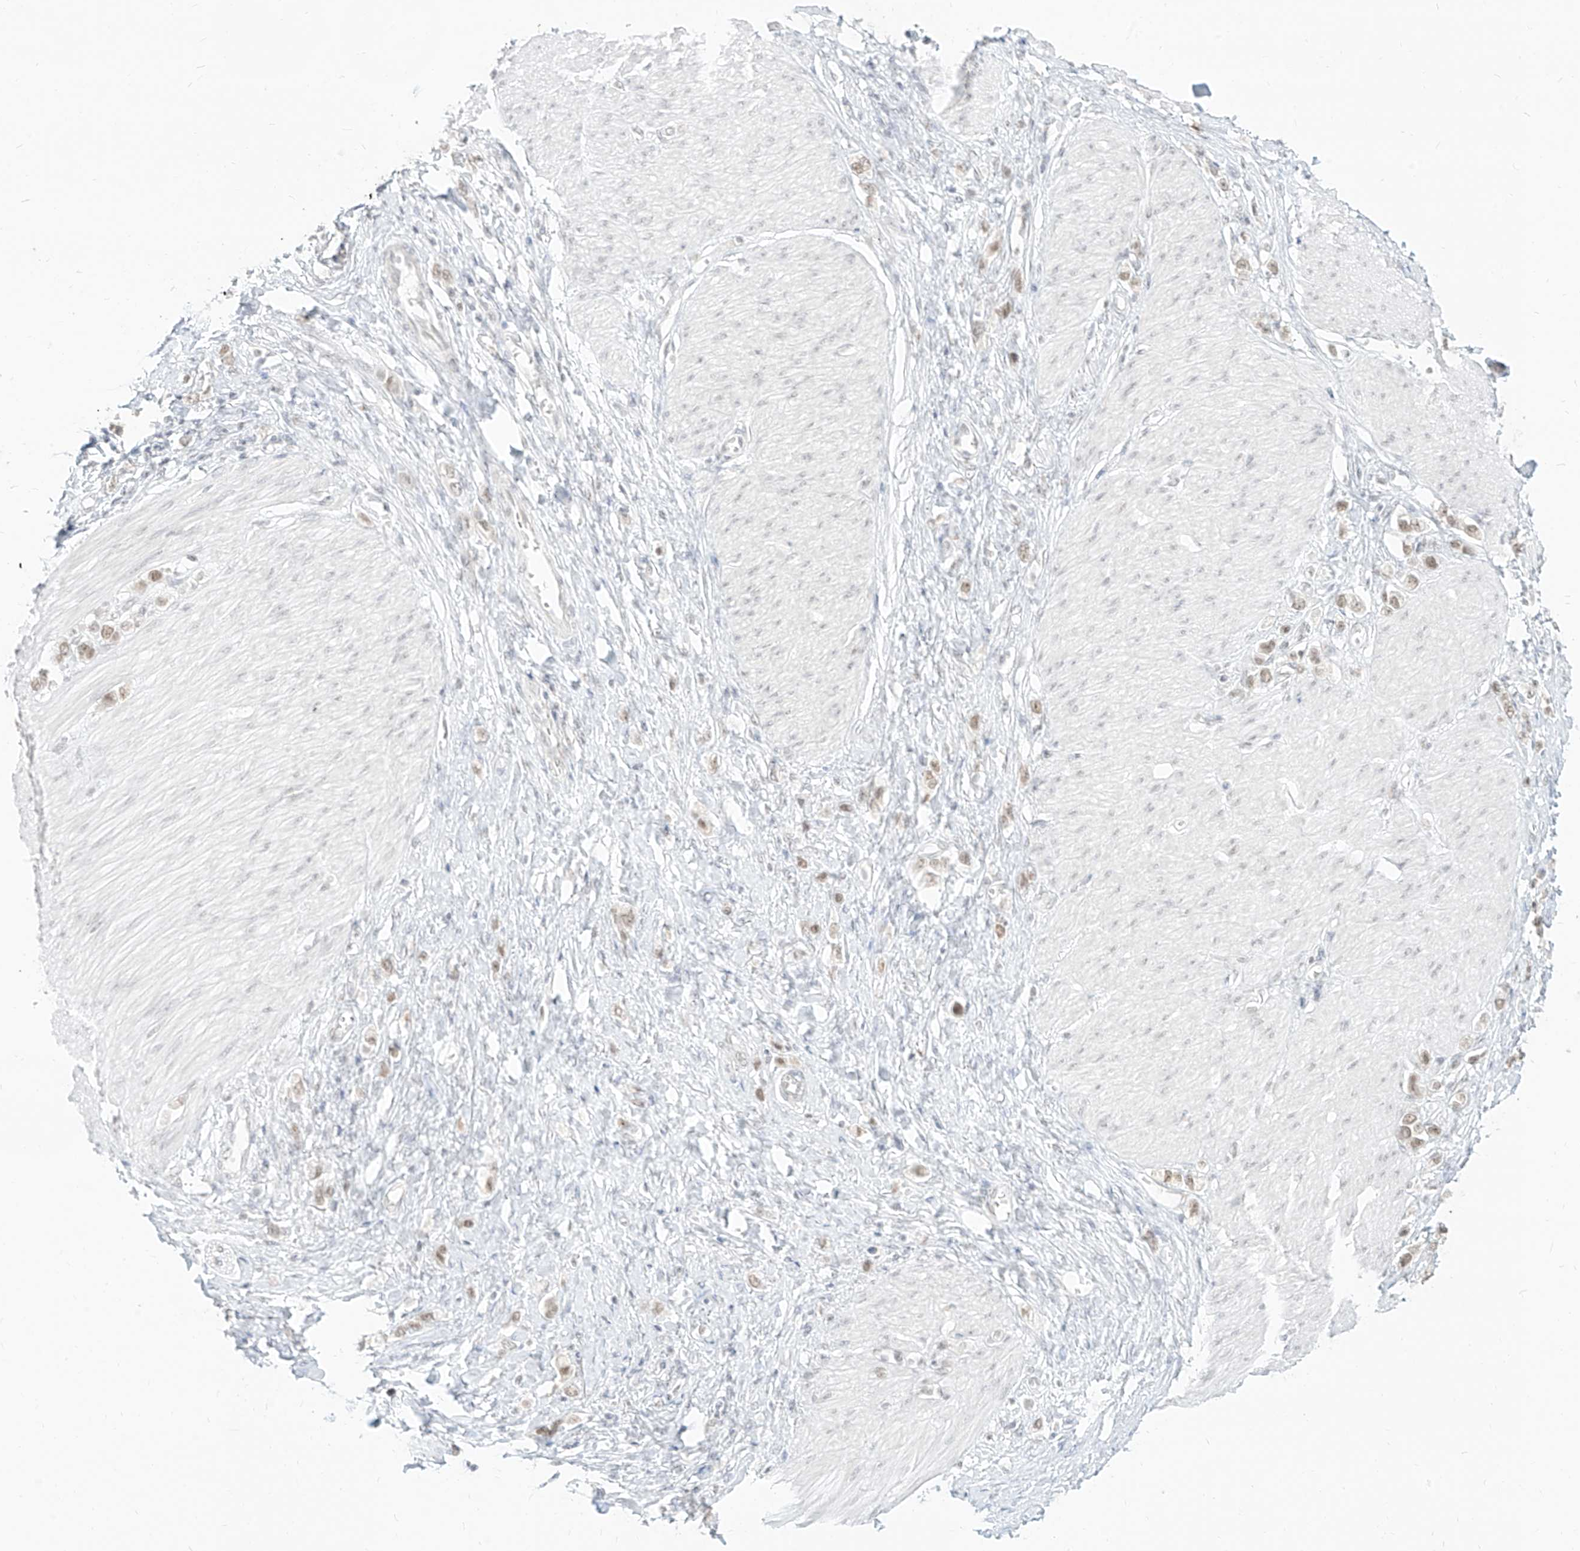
{"staining": {"intensity": "weak", "quantity": ">75%", "location": "nuclear"}, "tissue": "stomach cancer", "cell_type": "Tumor cells", "image_type": "cancer", "snomed": [{"axis": "morphology", "description": "Normal tissue, NOS"}, {"axis": "morphology", "description": "Adenocarcinoma, NOS"}, {"axis": "topography", "description": "Stomach, upper"}, {"axis": "topography", "description": "Stomach"}], "caption": "Protein staining exhibits weak nuclear expression in approximately >75% of tumor cells in stomach adenocarcinoma. The staining was performed using DAB (3,3'-diaminobenzidine), with brown indicating positive protein expression. Nuclei are stained blue with hematoxylin.", "gene": "SUPT5H", "patient": {"sex": "female", "age": 65}}